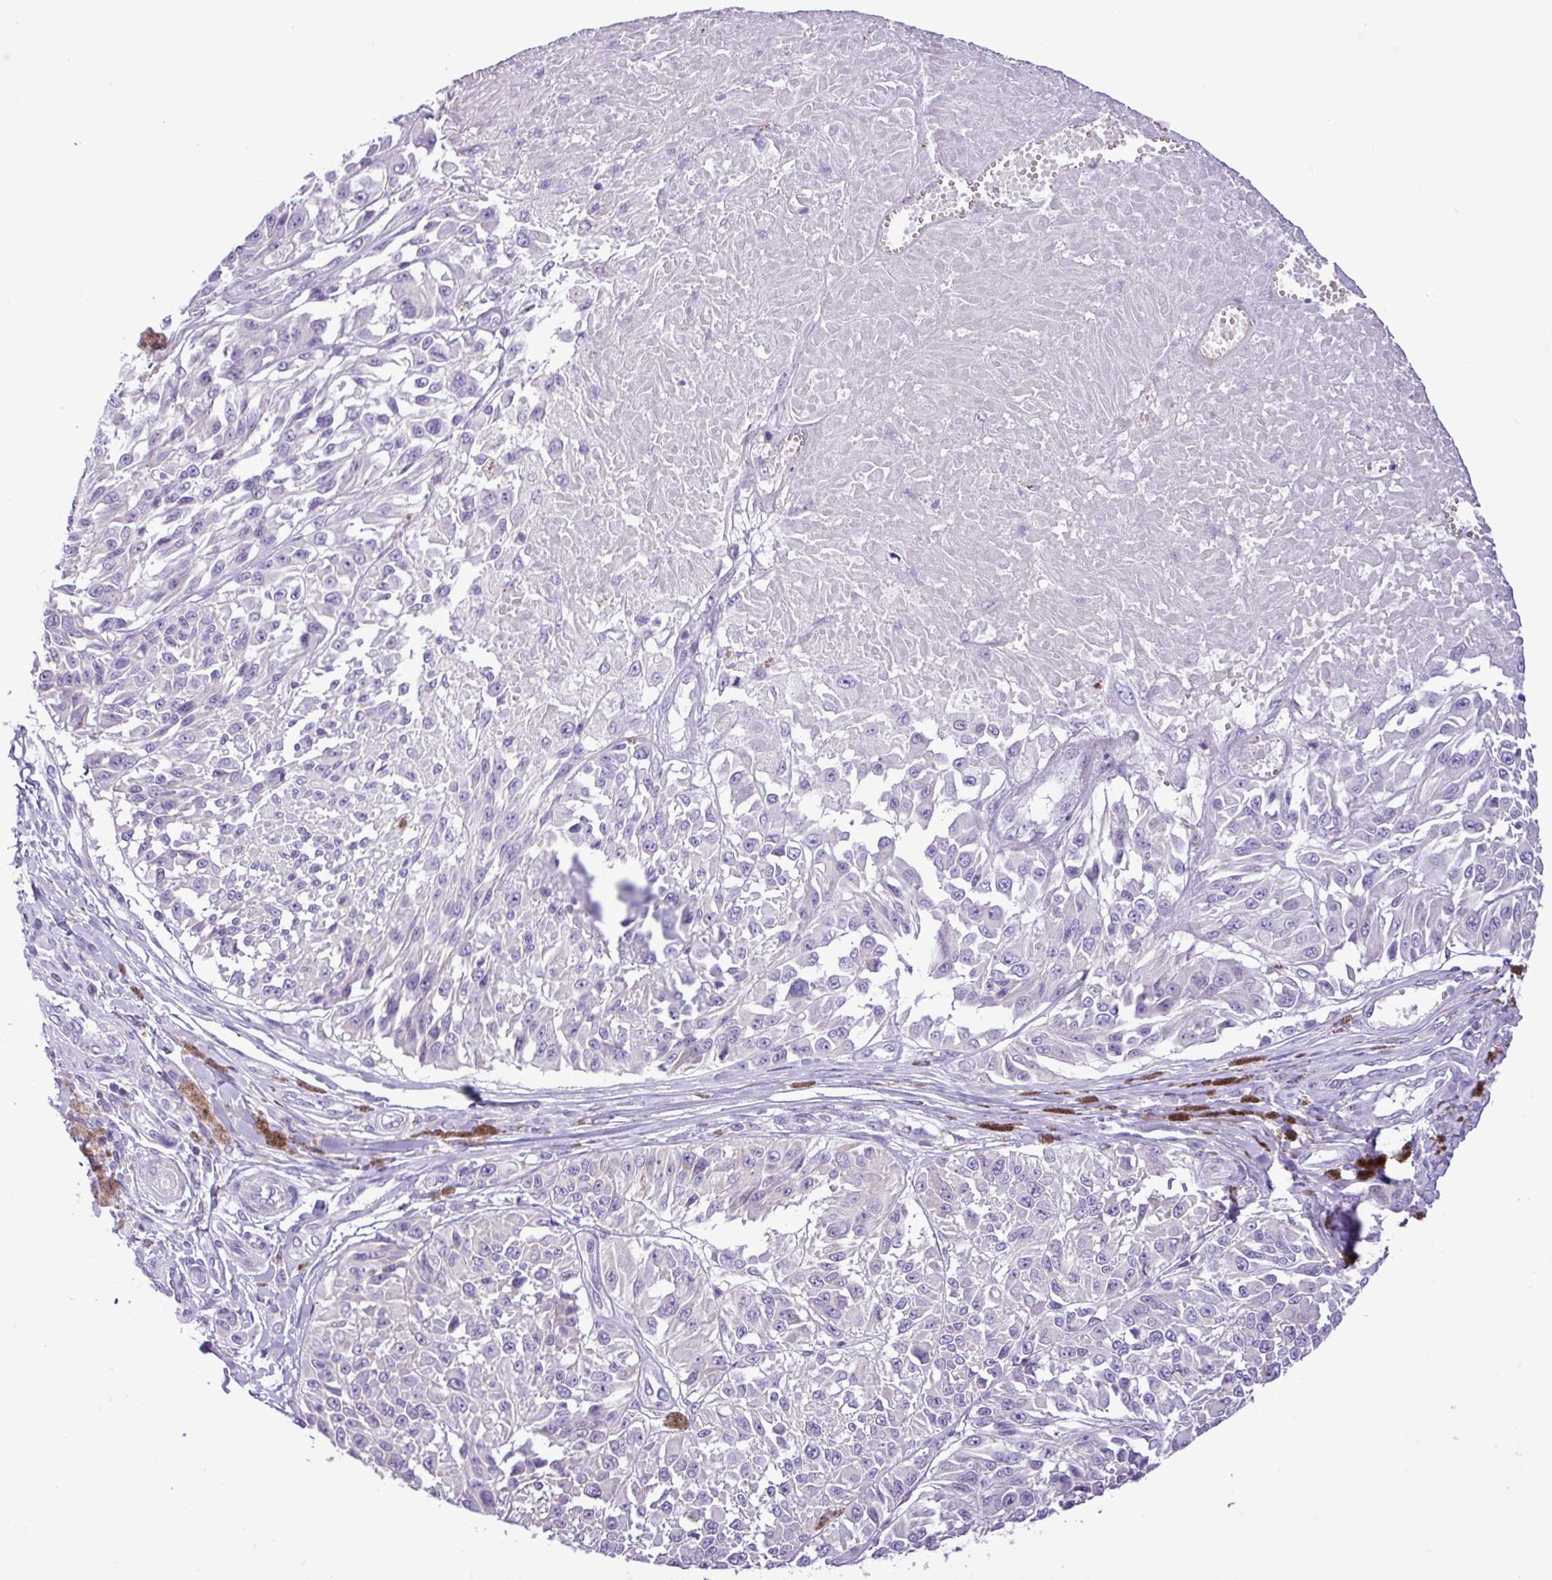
{"staining": {"intensity": "negative", "quantity": "none", "location": "none"}, "tissue": "melanoma", "cell_type": "Tumor cells", "image_type": "cancer", "snomed": [{"axis": "morphology", "description": "Malignant melanoma, NOS"}, {"axis": "topography", "description": "Skin"}], "caption": "Melanoma was stained to show a protein in brown. There is no significant positivity in tumor cells.", "gene": "ZNF334", "patient": {"sex": "male", "age": 94}}